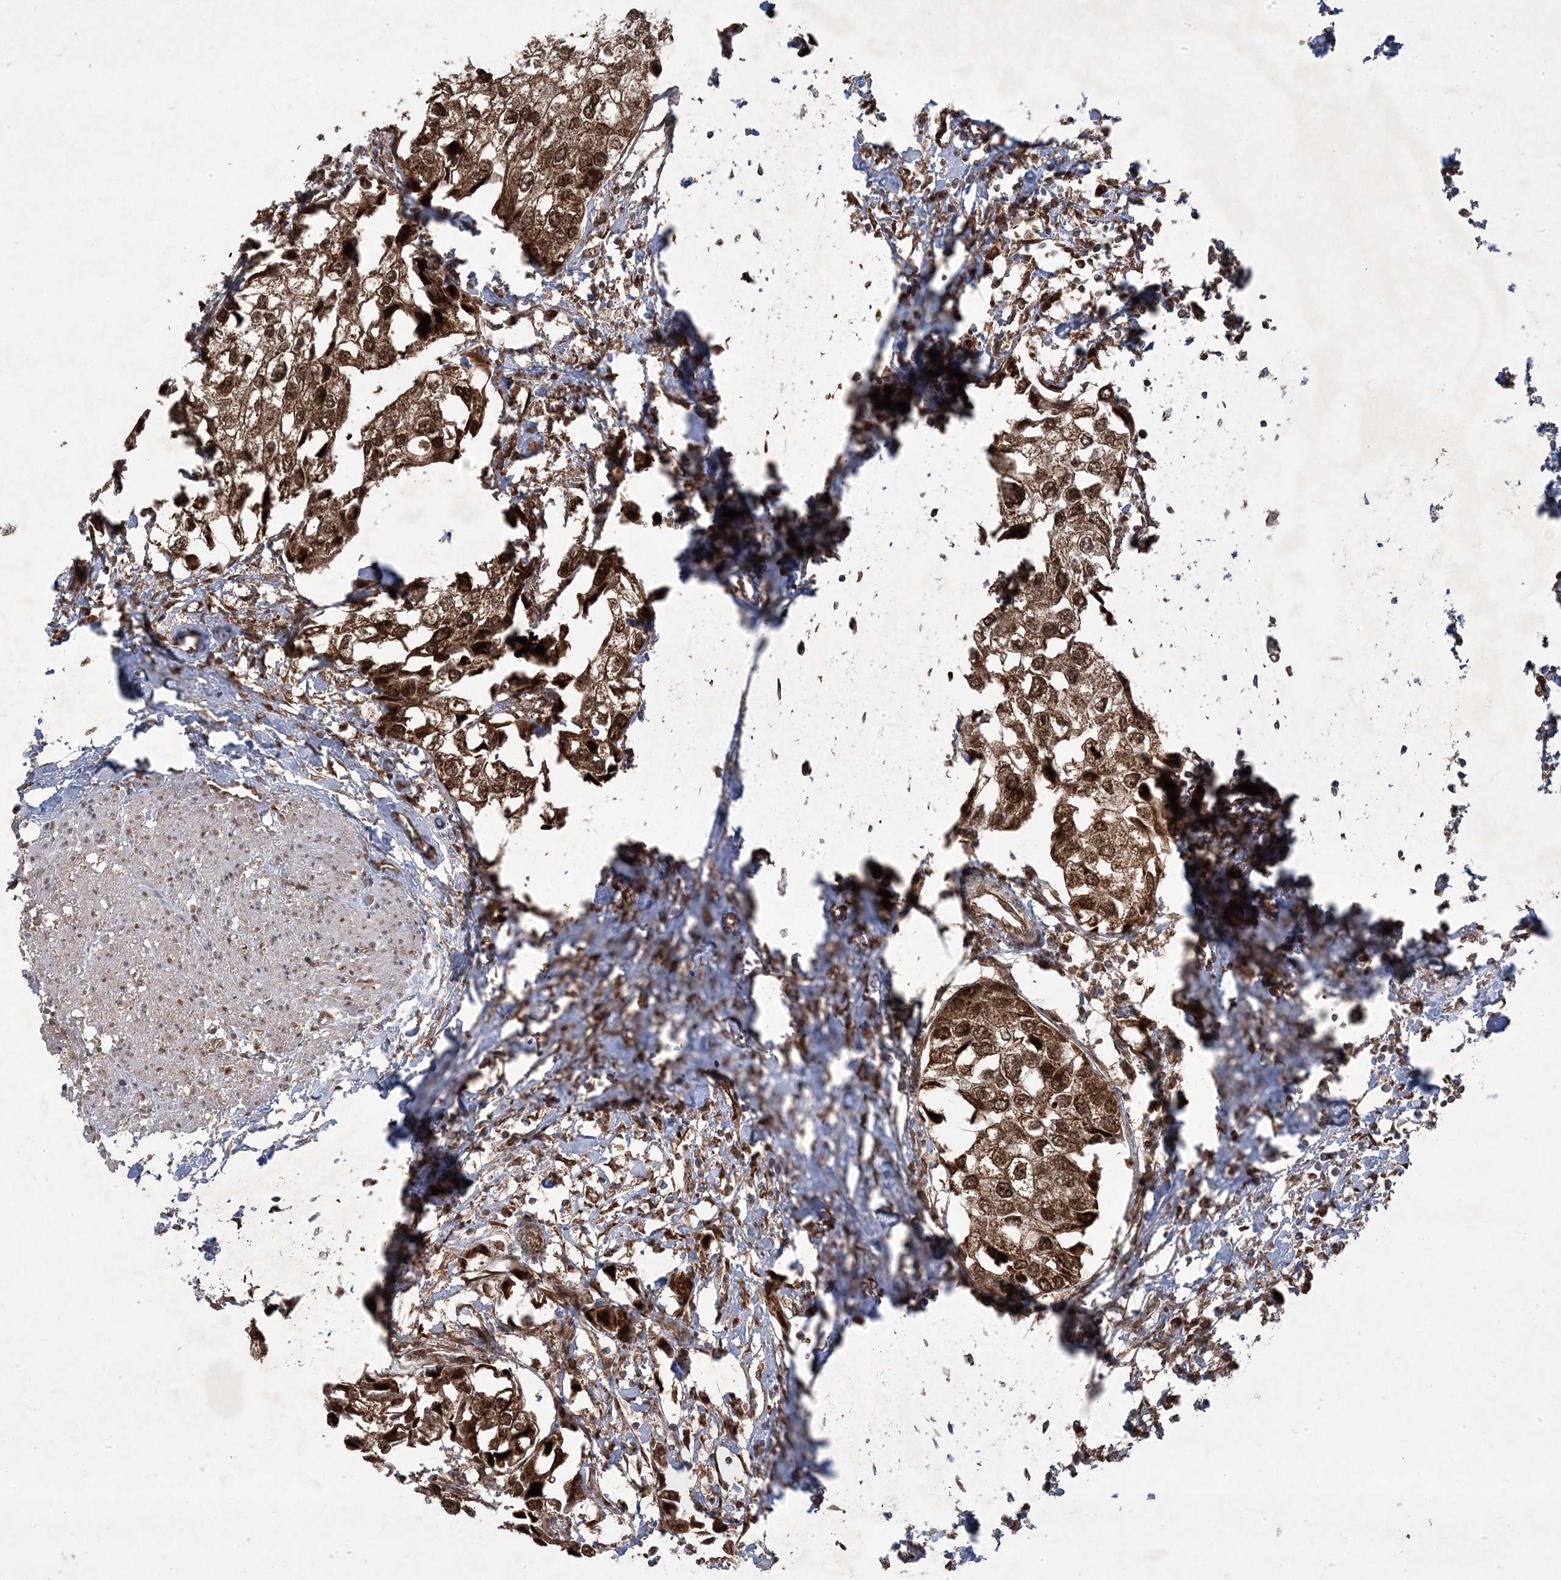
{"staining": {"intensity": "moderate", "quantity": ">75%", "location": "cytoplasmic/membranous,nuclear"}, "tissue": "urothelial cancer", "cell_type": "Tumor cells", "image_type": "cancer", "snomed": [{"axis": "morphology", "description": "Urothelial carcinoma, High grade"}, {"axis": "topography", "description": "Urinary bladder"}], "caption": "Immunohistochemistry (IHC) image of human high-grade urothelial carcinoma stained for a protein (brown), which reveals medium levels of moderate cytoplasmic/membranous and nuclear expression in approximately >75% of tumor cells.", "gene": "PLEKHM2", "patient": {"sex": "male", "age": 64}}